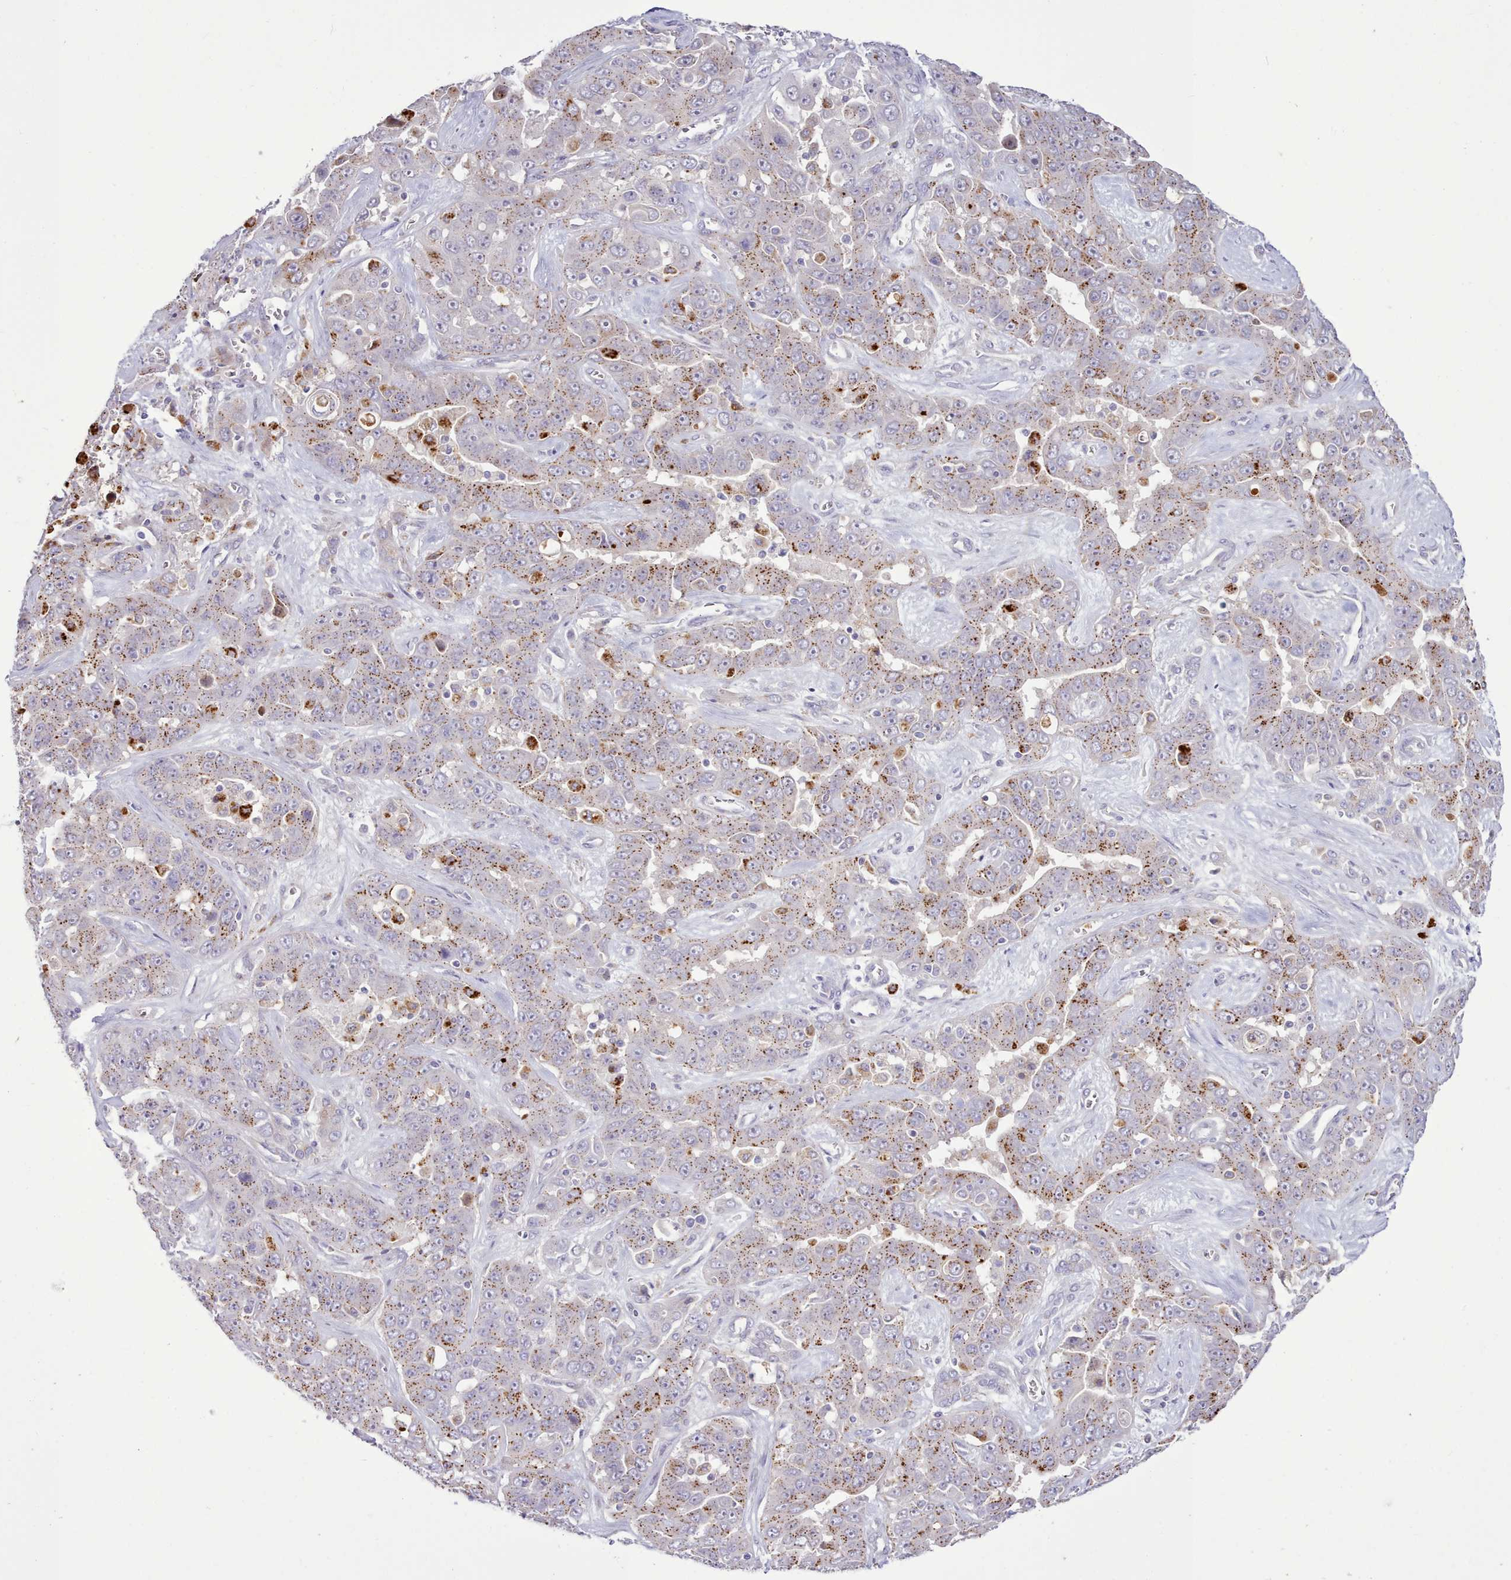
{"staining": {"intensity": "moderate", "quantity": ">75%", "location": "cytoplasmic/membranous"}, "tissue": "liver cancer", "cell_type": "Tumor cells", "image_type": "cancer", "snomed": [{"axis": "morphology", "description": "Cholangiocarcinoma"}, {"axis": "topography", "description": "Liver"}], "caption": "Brown immunohistochemical staining in human liver cholangiocarcinoma exhibits moderate cytoplasmic/membranous staining in approximately >75% of tumor cells.", "gene": "SRD5A1", "patient": {"sex": "female", "age": 52}}